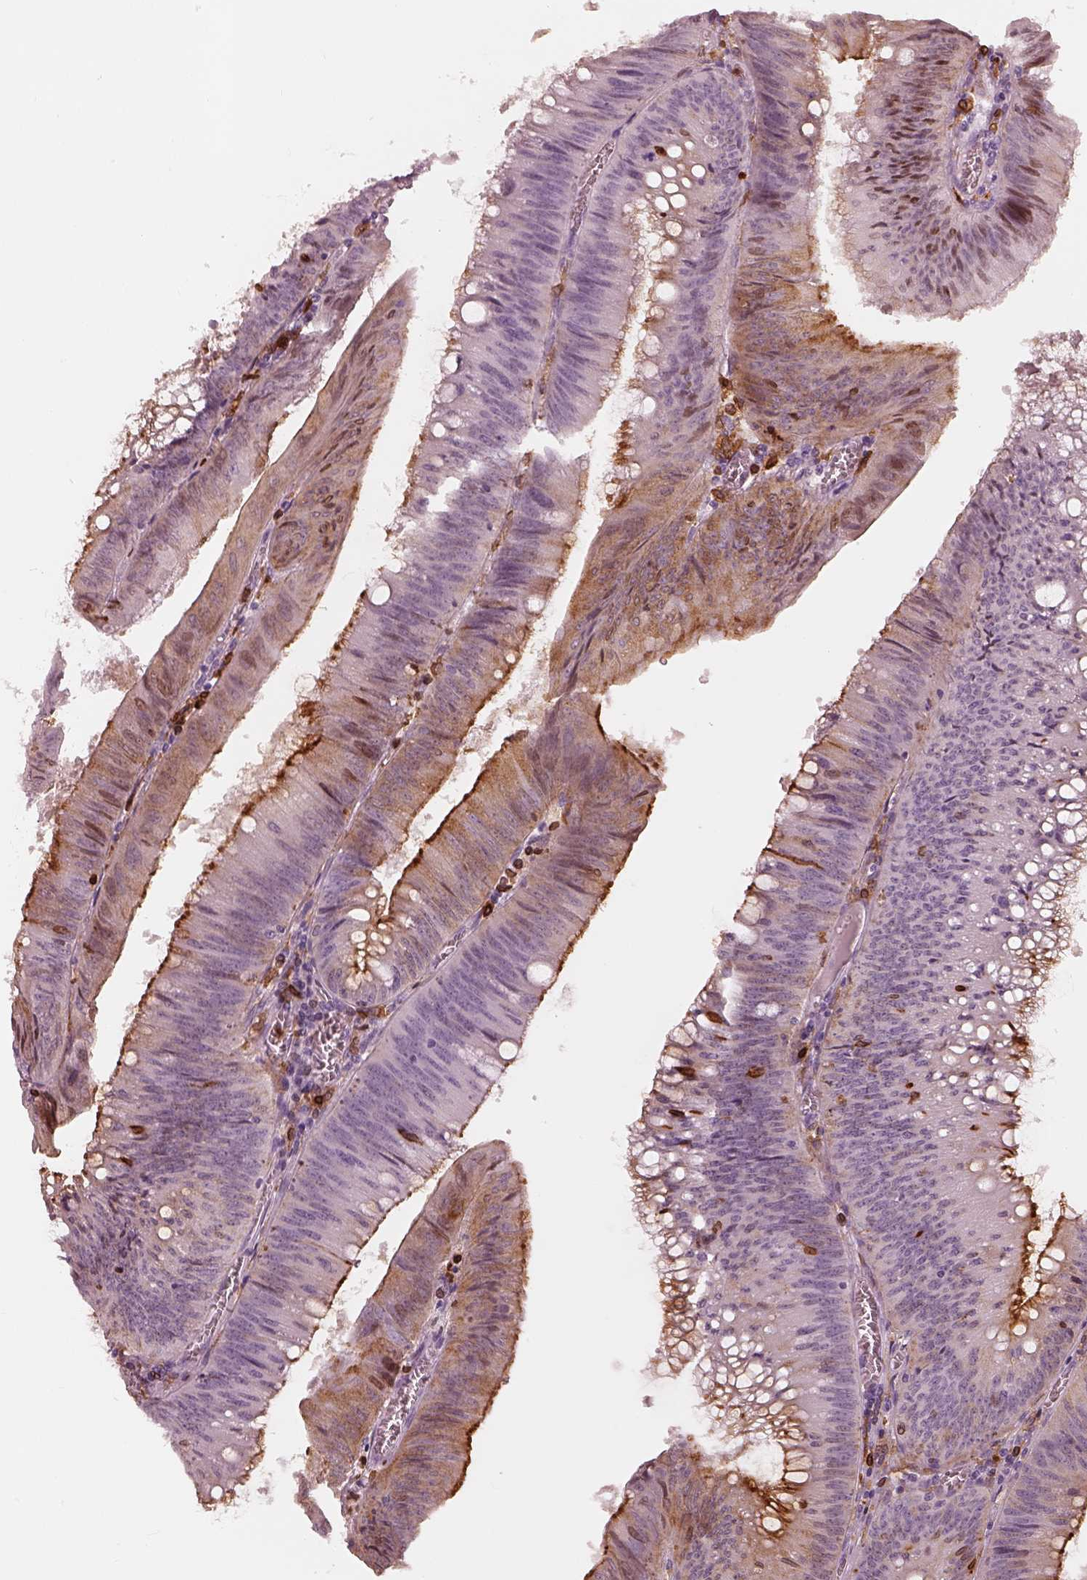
{"staining": {"intensity": "moderate", "quantity": "<25%", "location": "cytoplasmic/membranous"}, "tissue": "colorectal cancer", "cell_type": "Tumor cells", "image_type": "cancer", "snomed": [{"axis": "morphology", "description": "Adenocarcinoma, NOS"}, {"axis": "topography", "description": "Rectum"}], "caption": "DAB immunohistochemical staining of human colorectal adenocarcinoma exhibits moderate cytoplasmic/membranous protein expression in approximately <25% of tumor cells.", "gene": "ALOX5", "patient": {"sex": "female", "age": 72}}